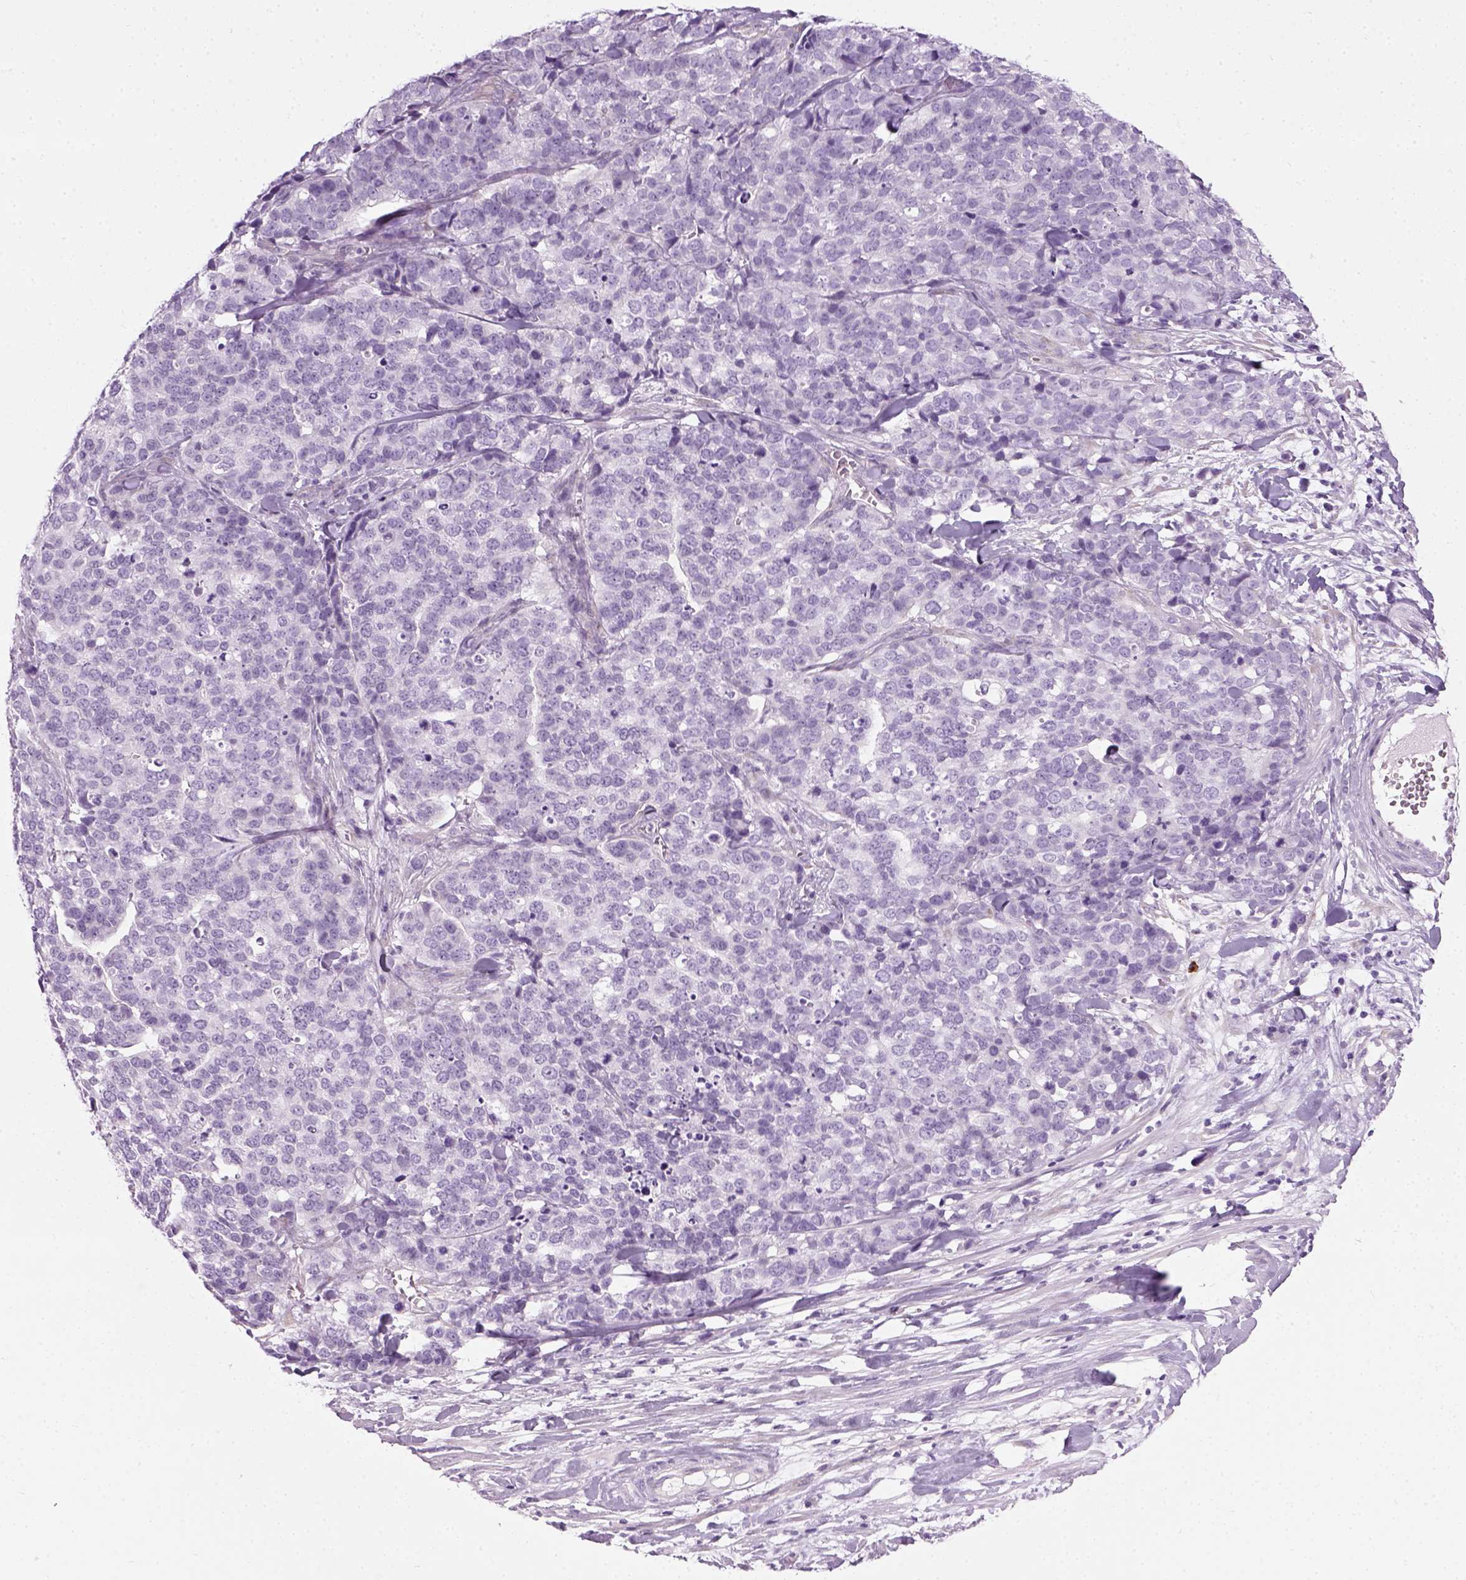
{"staining": {"intensity": "negative", "quantity": "none", "location": "none"}, "tissue": "ovarian cancer", "cell_type": "Tumor cells", "image_type": "cancer", "snomed": [{"axis": "morphology", "description": "Carcinoma, endometroid"}, {"axis": "topography", "description": "Ovary"}], "caption": "Human ovarian endometroid carcinoma stained for a protein using IHC shows no expression in tumor cells.", "gene": "CIBAR2", "patient": {"sex": "female", "age": 65}}